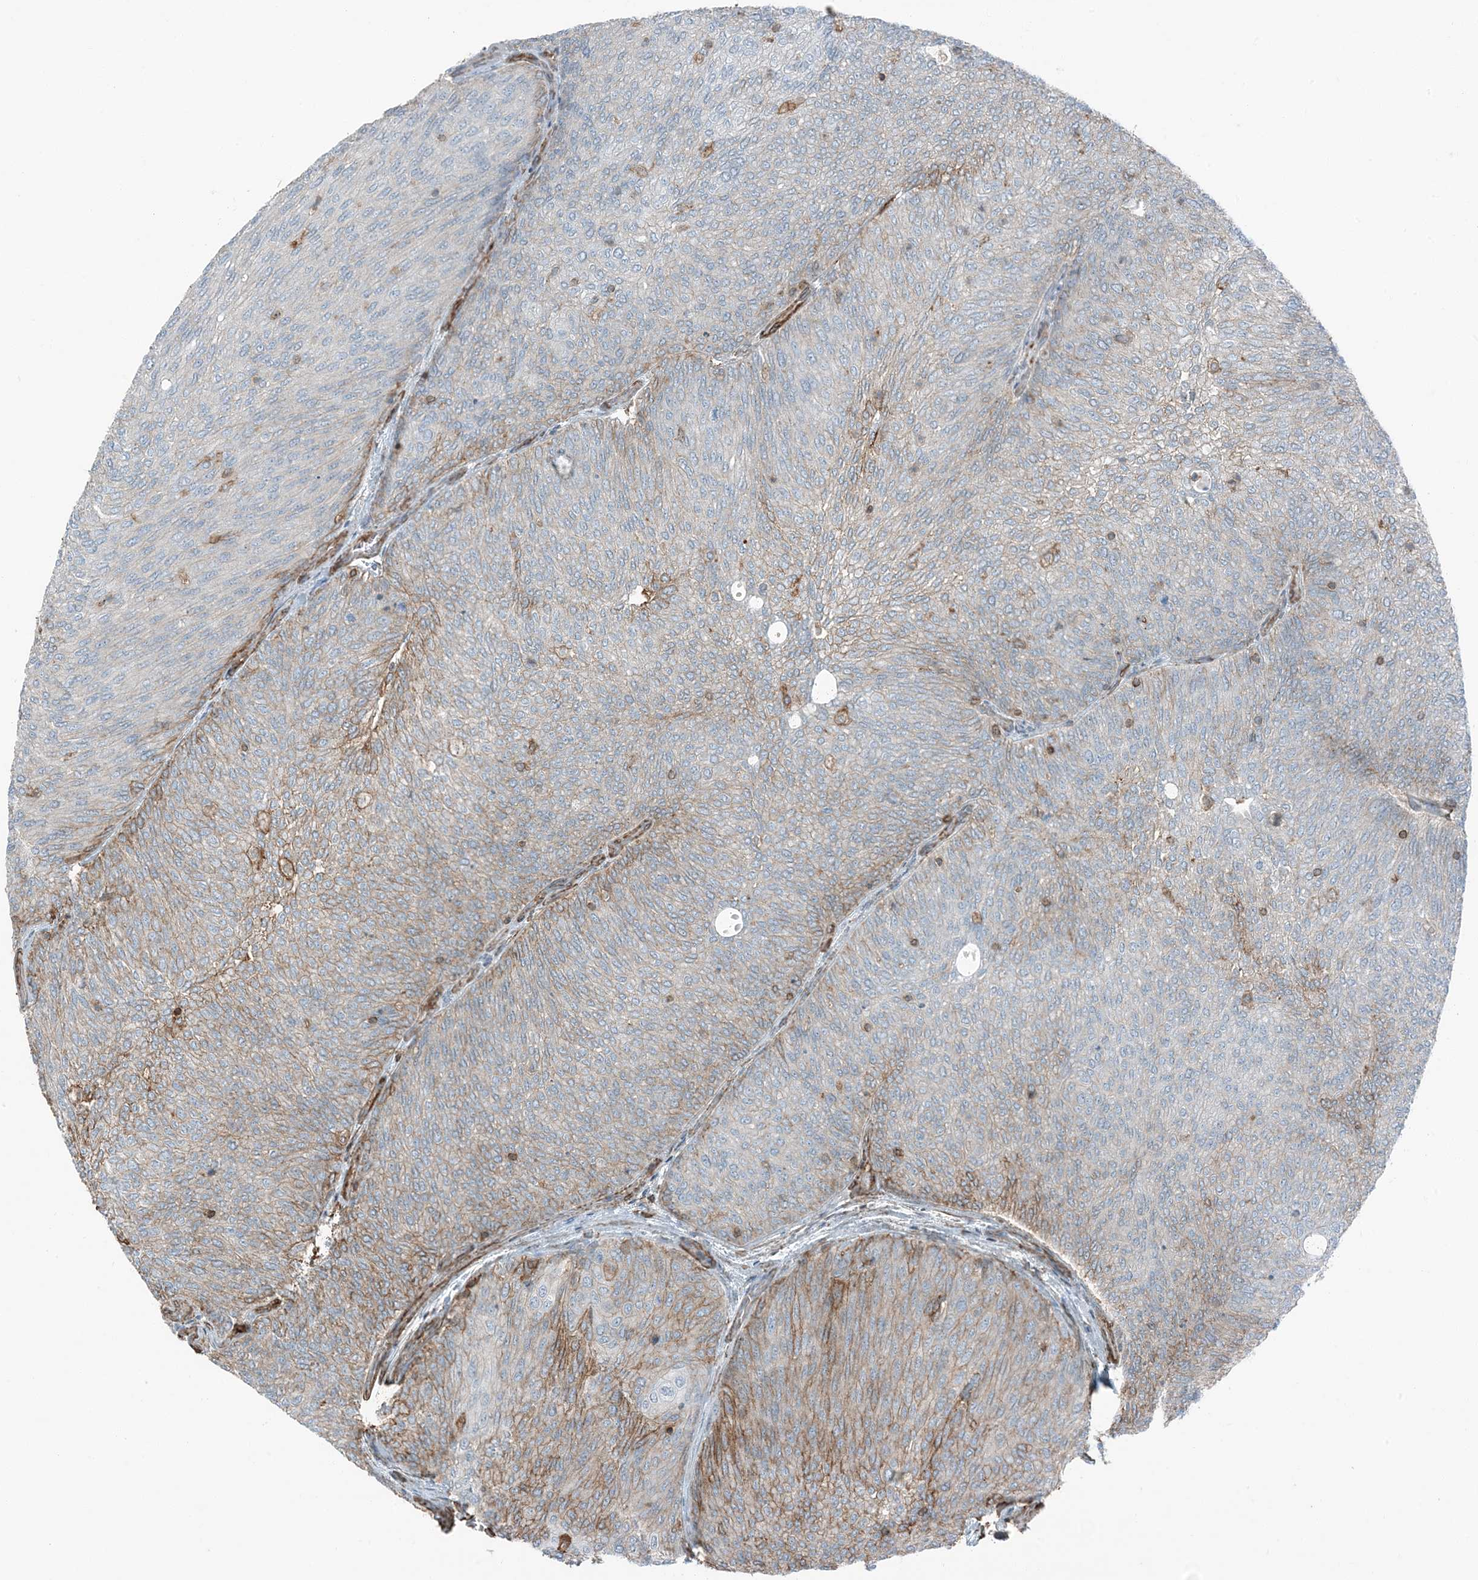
{"staining": {"intensity": "moderate", "quantity": "25%-75%", "location": "cytoplasmic/membranous"}, "tissue": "urothelial cancer", "cell_type": "Tumor cells", "image_type": "cancer", "snomed": [{"axis": "morphology", "description": "Urothelial carcinoma, Low grade"}, {"axis": "topography", "description": "Urinary bladder"}], "caption": "Immunohistochemistry micrograph of neoplastic tissue: human urothelial cancer stained using immunohistochemistry (IHC) reveals medium levels of moderate protein expression localized specifically in the cytoplasmic/membranous of tumor cells, appearing as a cytoplasmic/membranous brown color.", "gene": "APOBEC3C", "patient": {"sex": "female", "age": 79}}